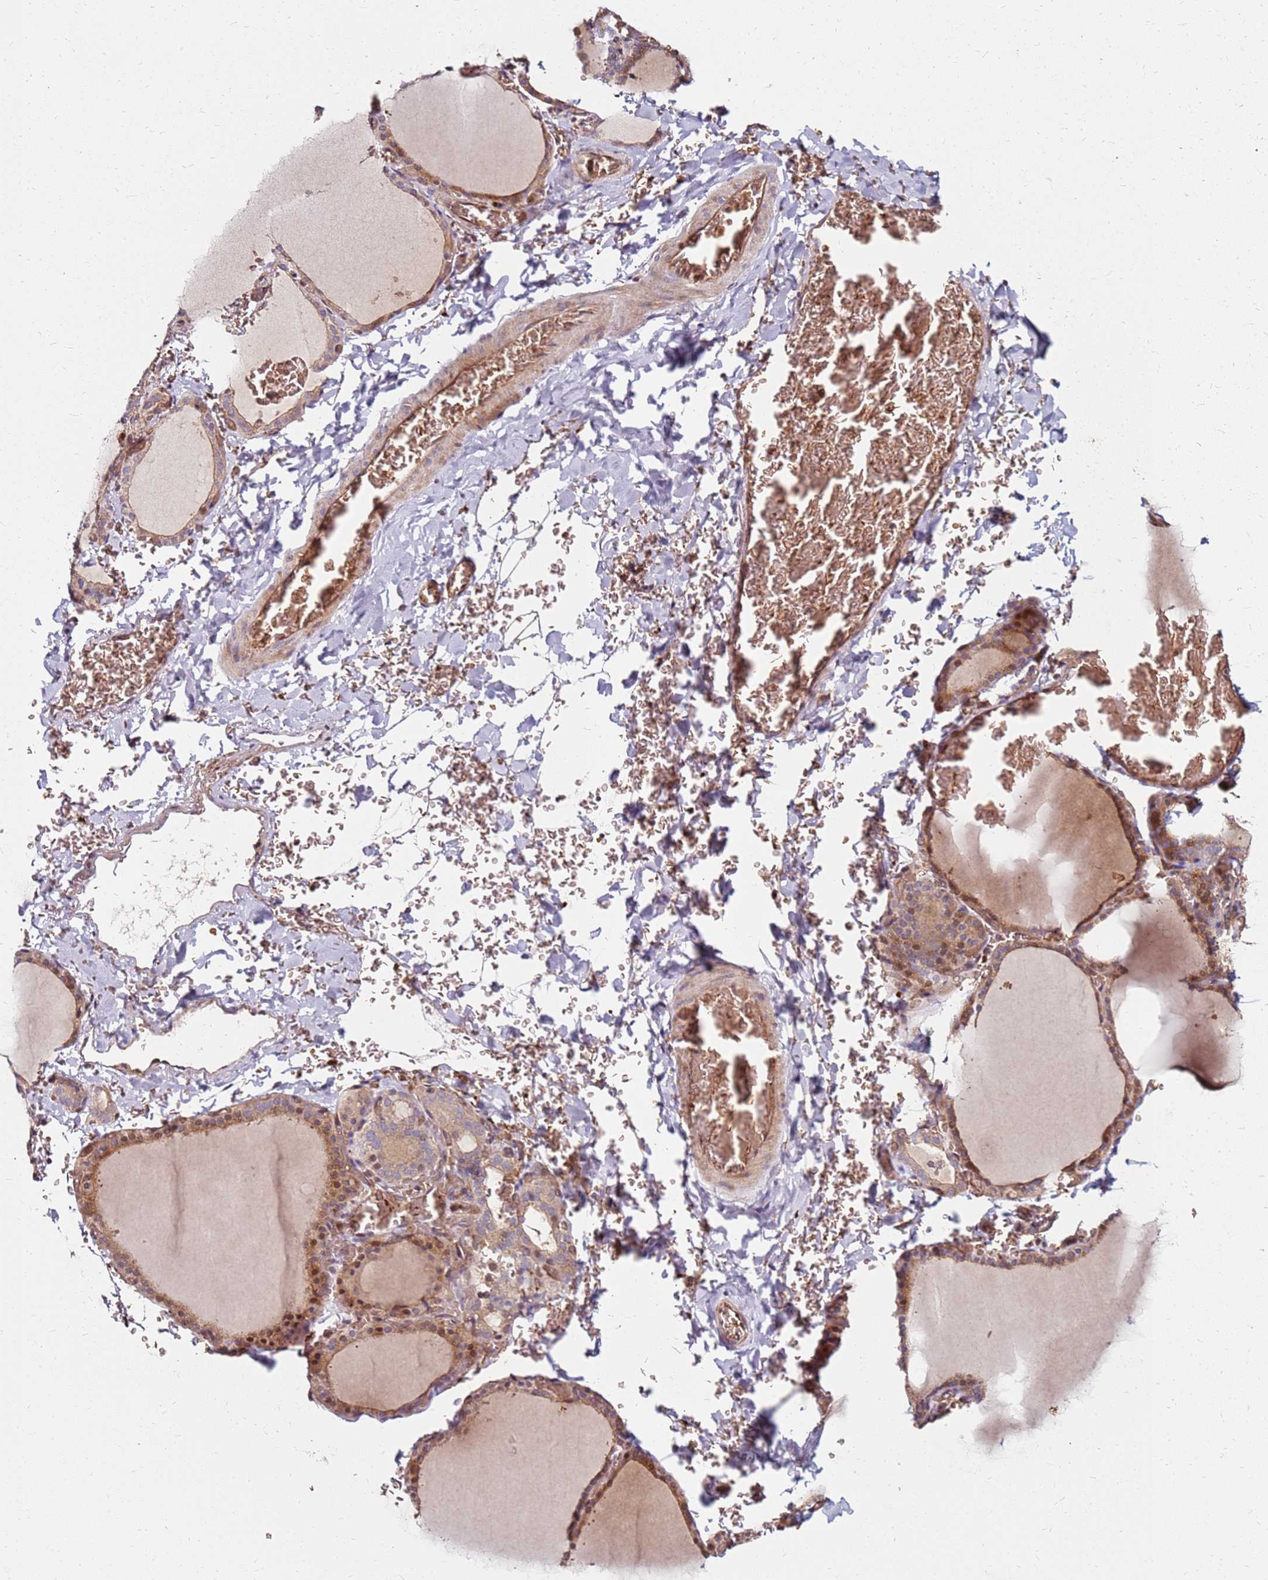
{"staining": {"intensity": "moderate", "quantity": ">75%", "location": "cytoplasmic/membranous,nuclear"}, "tissue": "thyroid gland", "cell_type": "Glandular cells", "image_type": "normal", "snomed": [{"axis": "morphology", "description": "Normal tissue, NOS"}, {"axis": "topography", "description": "Thyroid gland"}], "caption": "Immunohistochemical staining of normal human thyroid gland demonstrates moderate cytoplasmic/membranous,nuclear protein expression in about >75% of glandular cells. Immunohistochemistry (ihc) stains the protein in brown and the nuclei are stained blue.", "gene": "RNF11", "patient": {"sex": "female", "age": 39}}